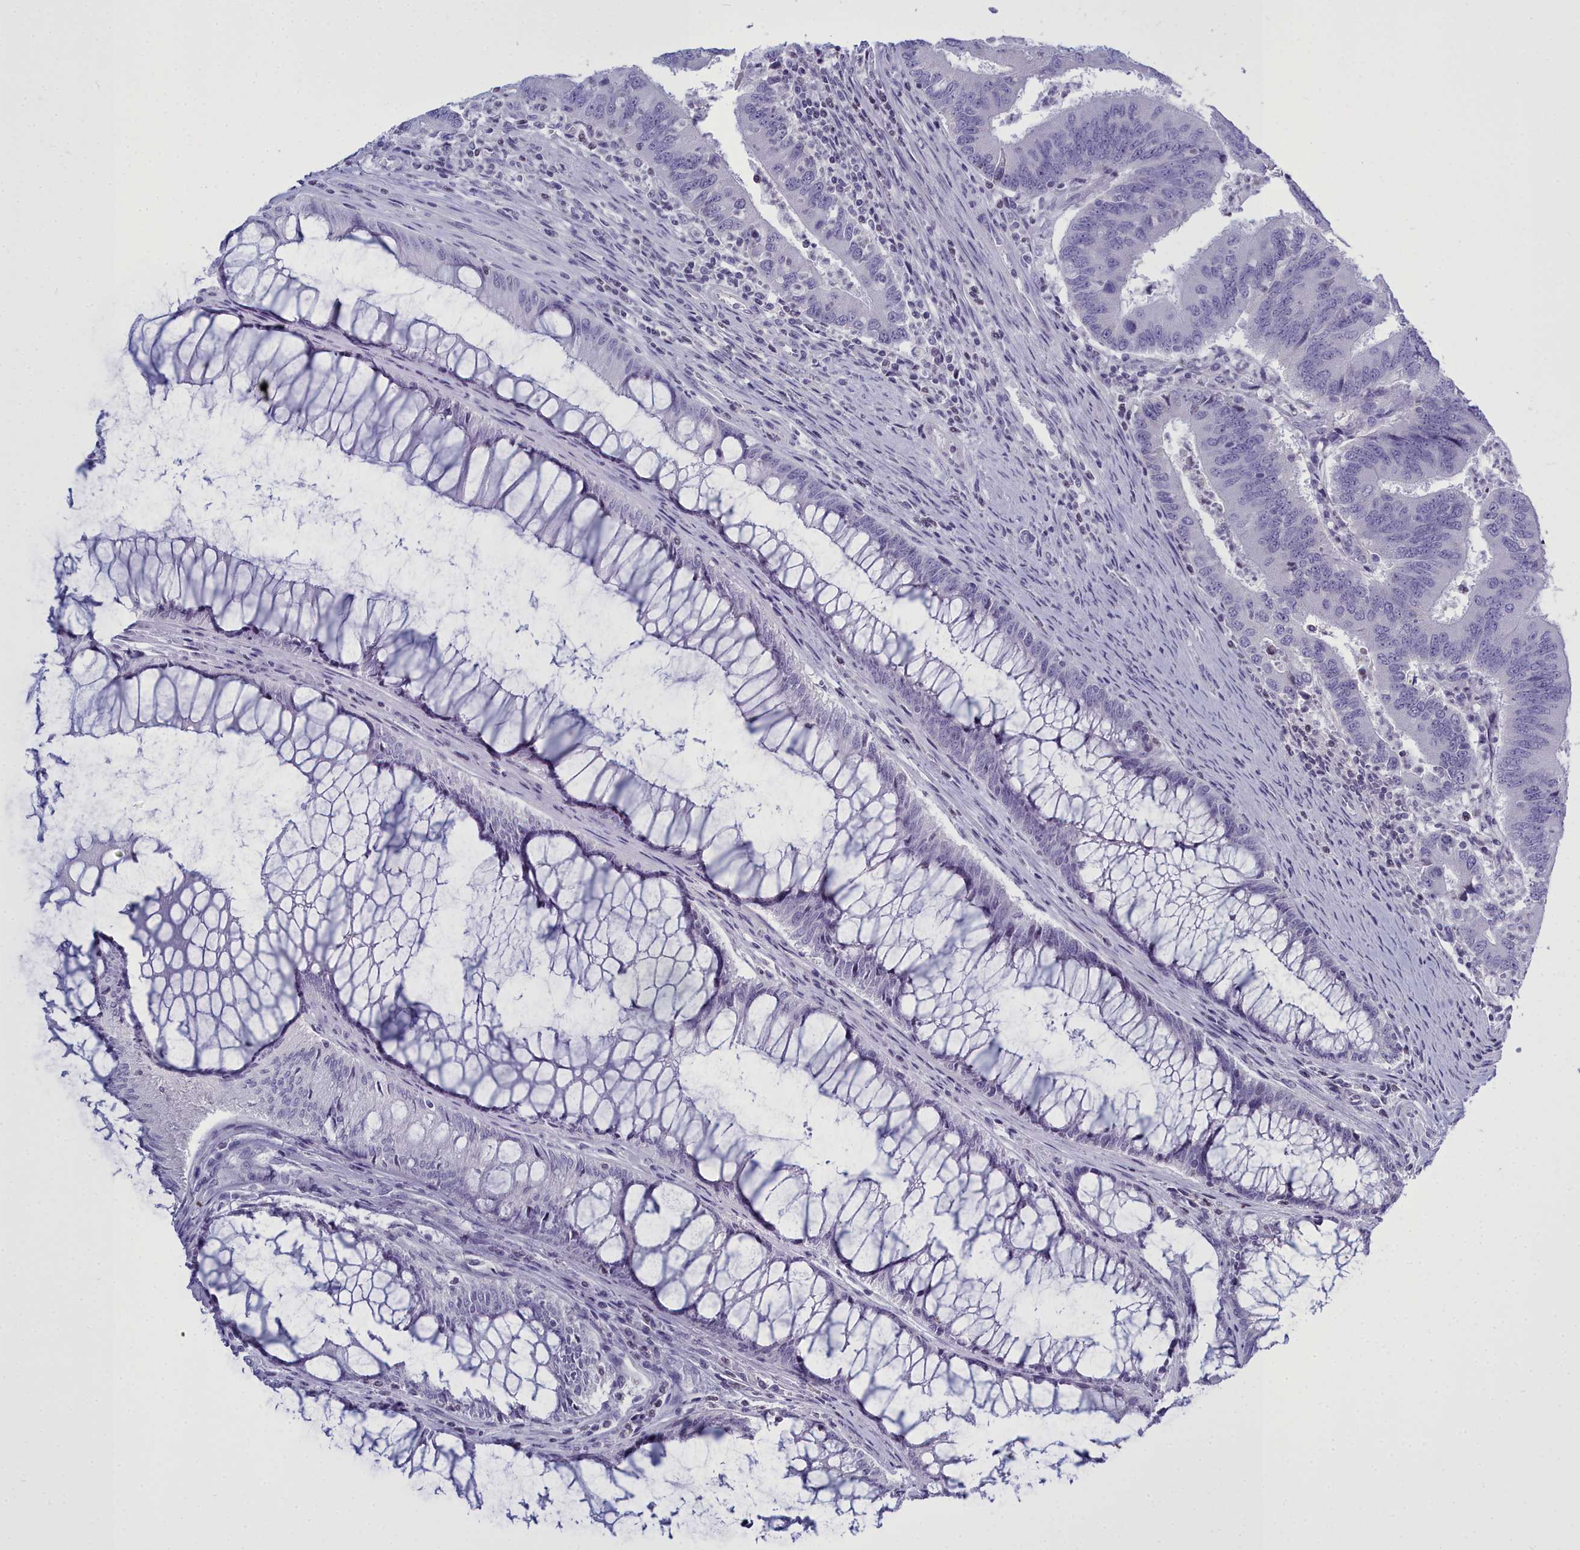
{"staining": {"intensity": "negative", "quantity": "none", "location": "none"}, "tissue": "colorectal cancer", "cell_type": "Tumor cells", "image_type": "cancer", "snomed": [{"axis": "morphology", "description": "Adenocarcinoma, NOS"}, {"axis": "topography", "description": "Colon"}], "caption": "The photomicrograph demonstrates no significant expression in tumor cells of colorectal adenocarcinoma.", "gene": "MAP6", "patient": {"sex": "female", "age": 67}}